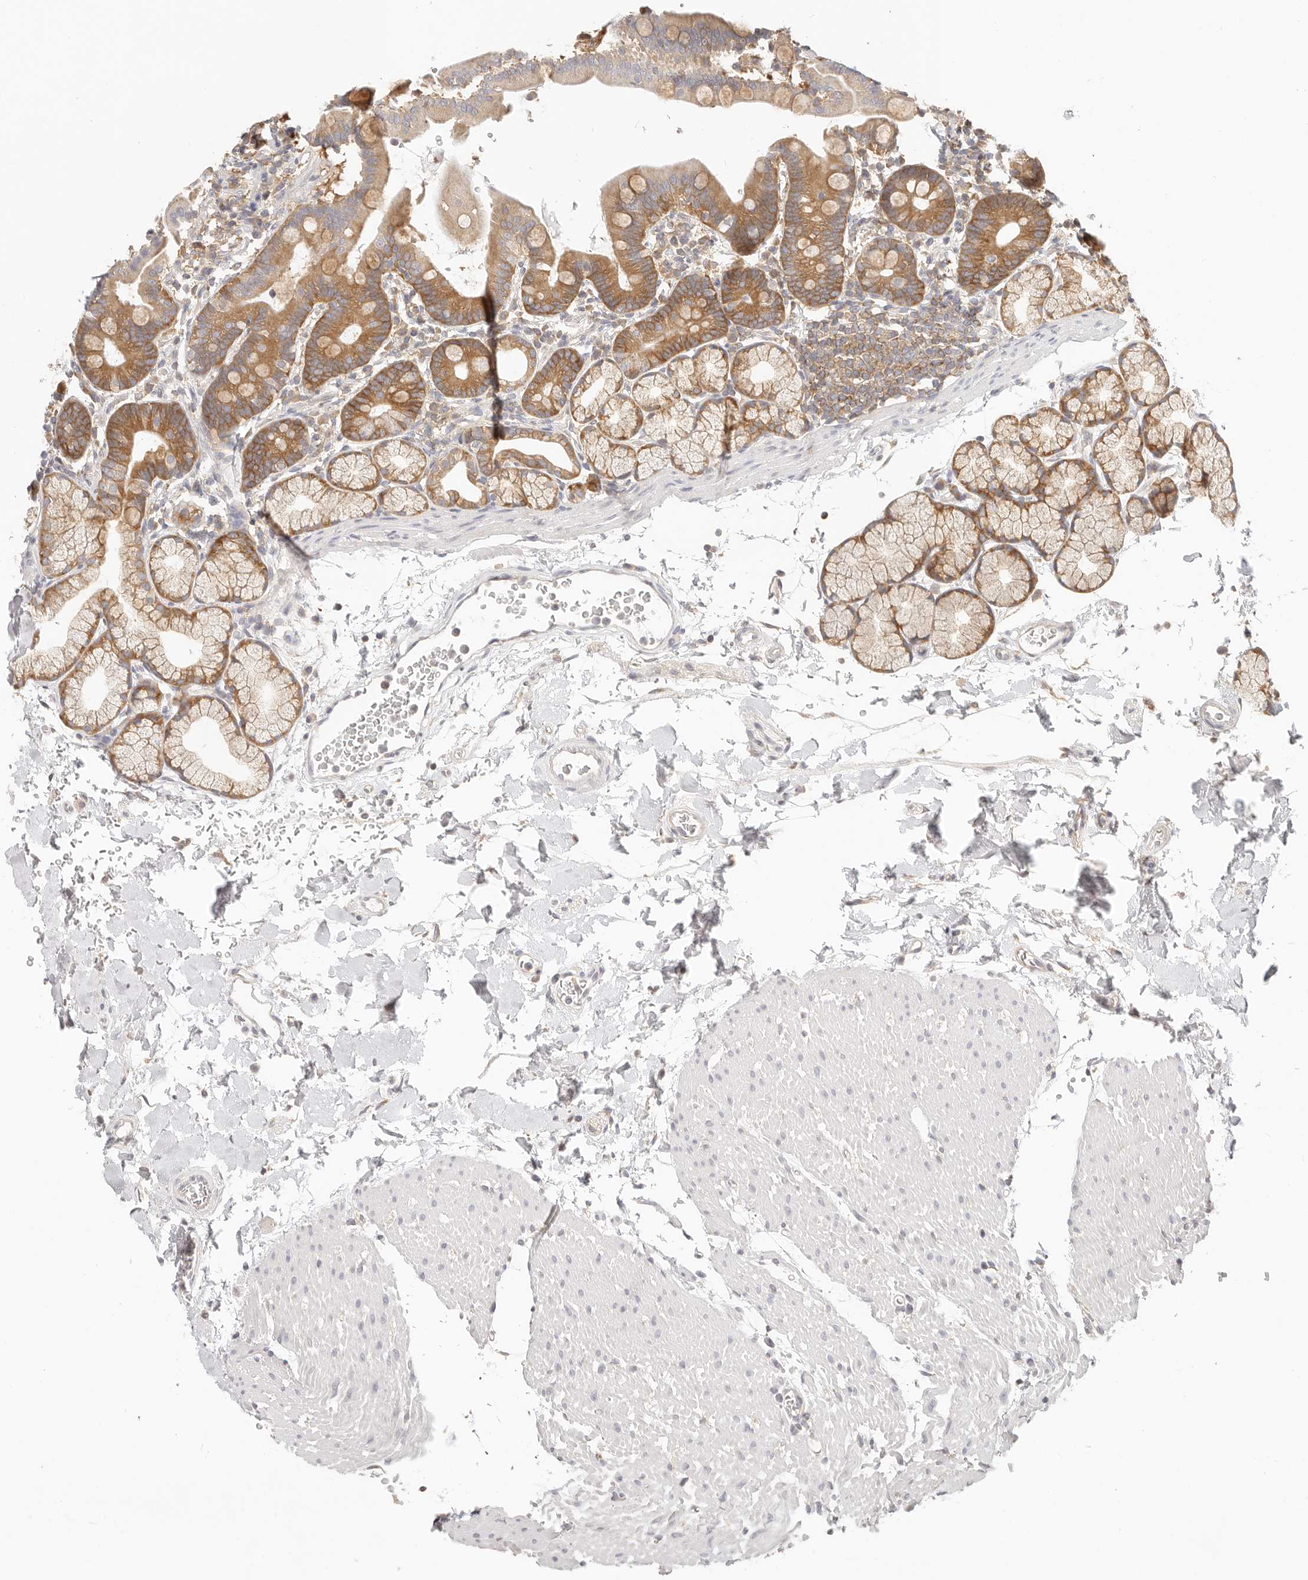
{"staining": {"intensity": "moderate", "quantity": ">75%", "location": "cytoplasmic/membranous"}, "tissue": "duodenum", "cell_type": "Glandular cells", "image_type": "normal", "snomed": [{"axis": "morphology", "description": "Normal tissue, NOS"}, {"axis": "topography", "description": "Duodenum"}], "caption": "Normal duodenum was stained to show a protein in brown. There is medium levels of moderate cytoplasmic/membranous staining in about >75% of glandular cells.", "gene": "DTNBP1", "patient": {"sex": "male", "age": 54}}